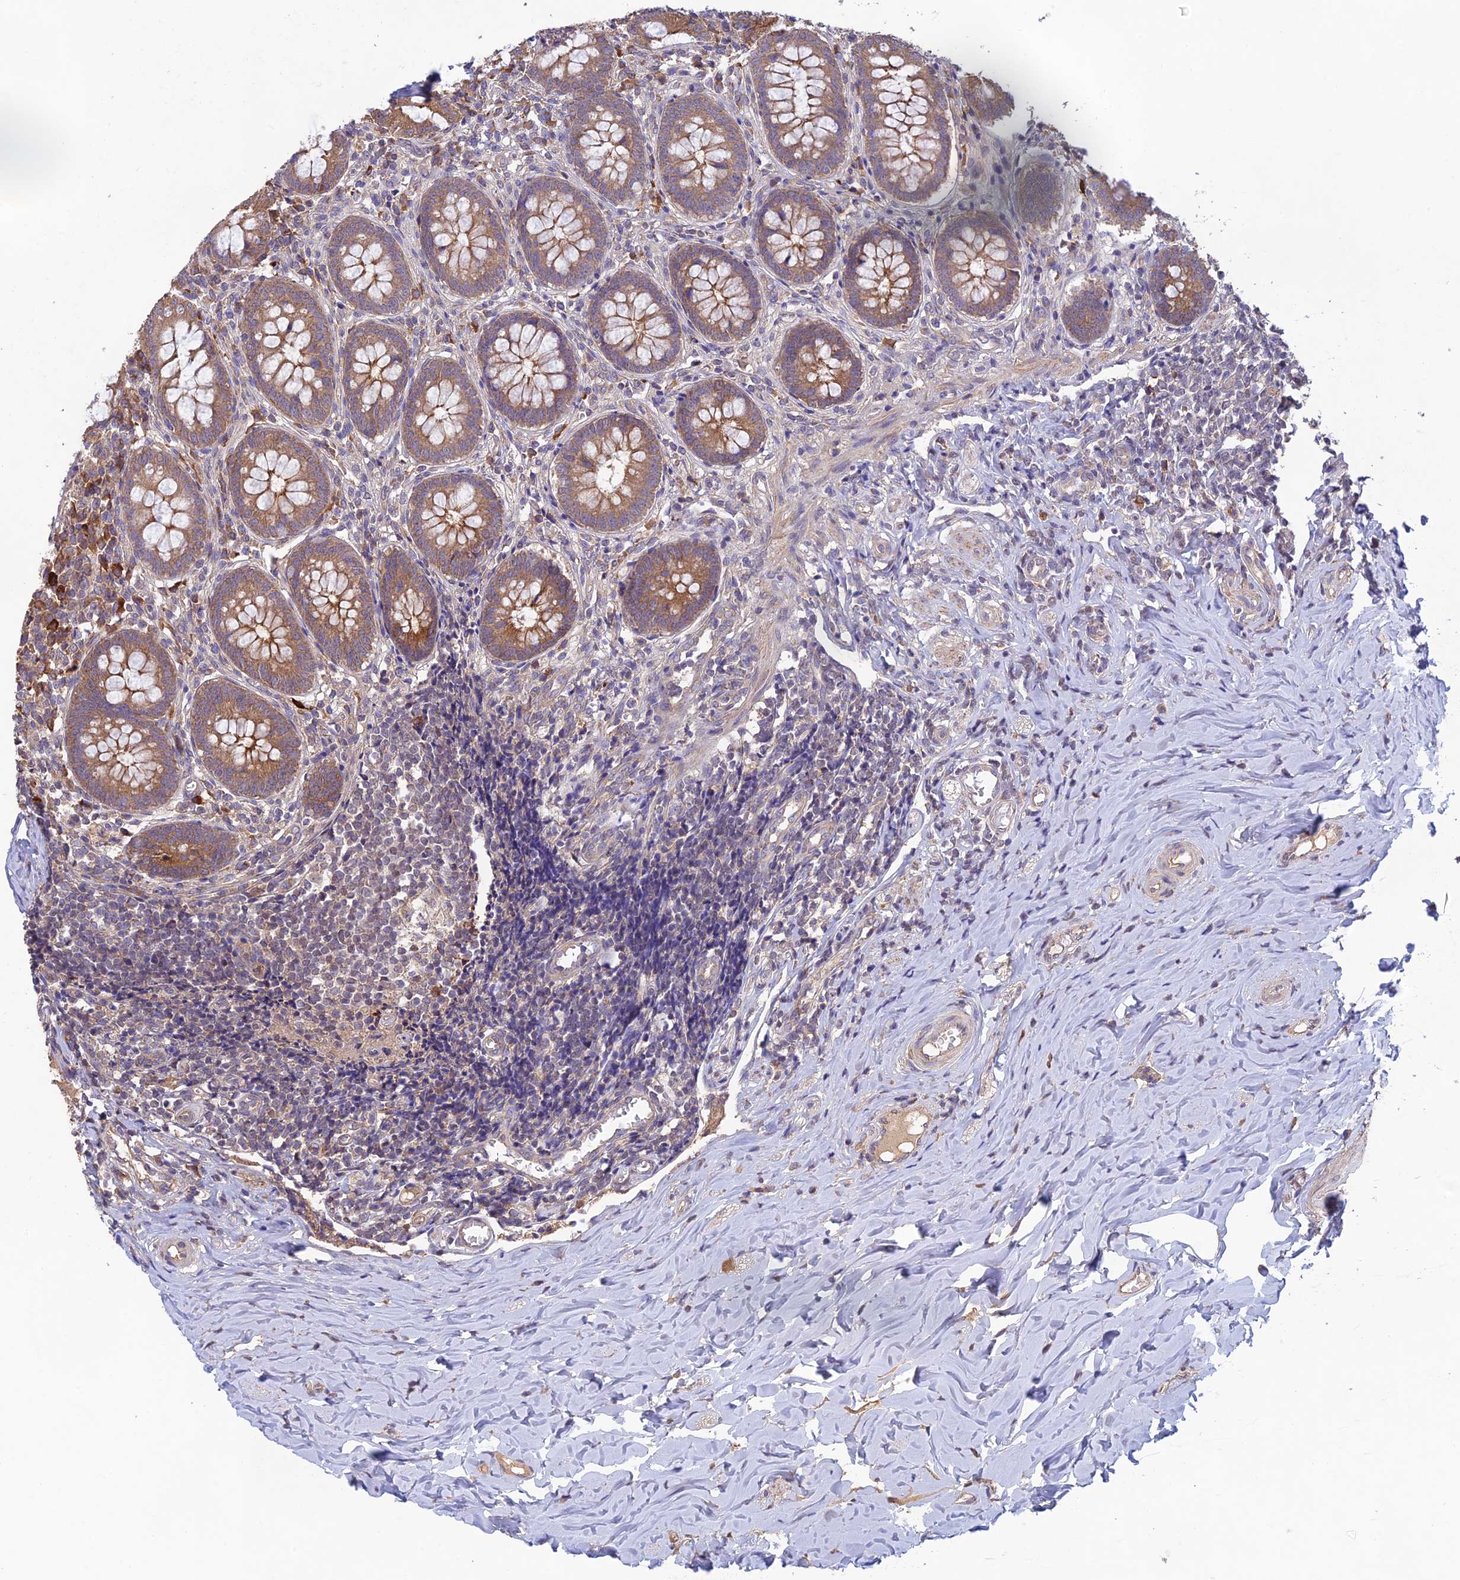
{"staining": {"intensity": "moderate", "quantity": ">75%", "location": "cytoplasmic/membranous"}, "tissue": "appendix", "cell_type": "Glandular cells", "image_type": "normal", "snomed": [{"axis": "morphology", "description": "Normal tissue, NOS"}, {"axis": "topography", "description": "Appendix"}], "caption": "Immunohistochemical staining of unremarkable appendix shows >75% levels of moderate cytoplasmic/membranous protein staining in about >75% of glandular cells.", "gene": "MRNIP", "patient": {"sex": "female", "age": 33}}